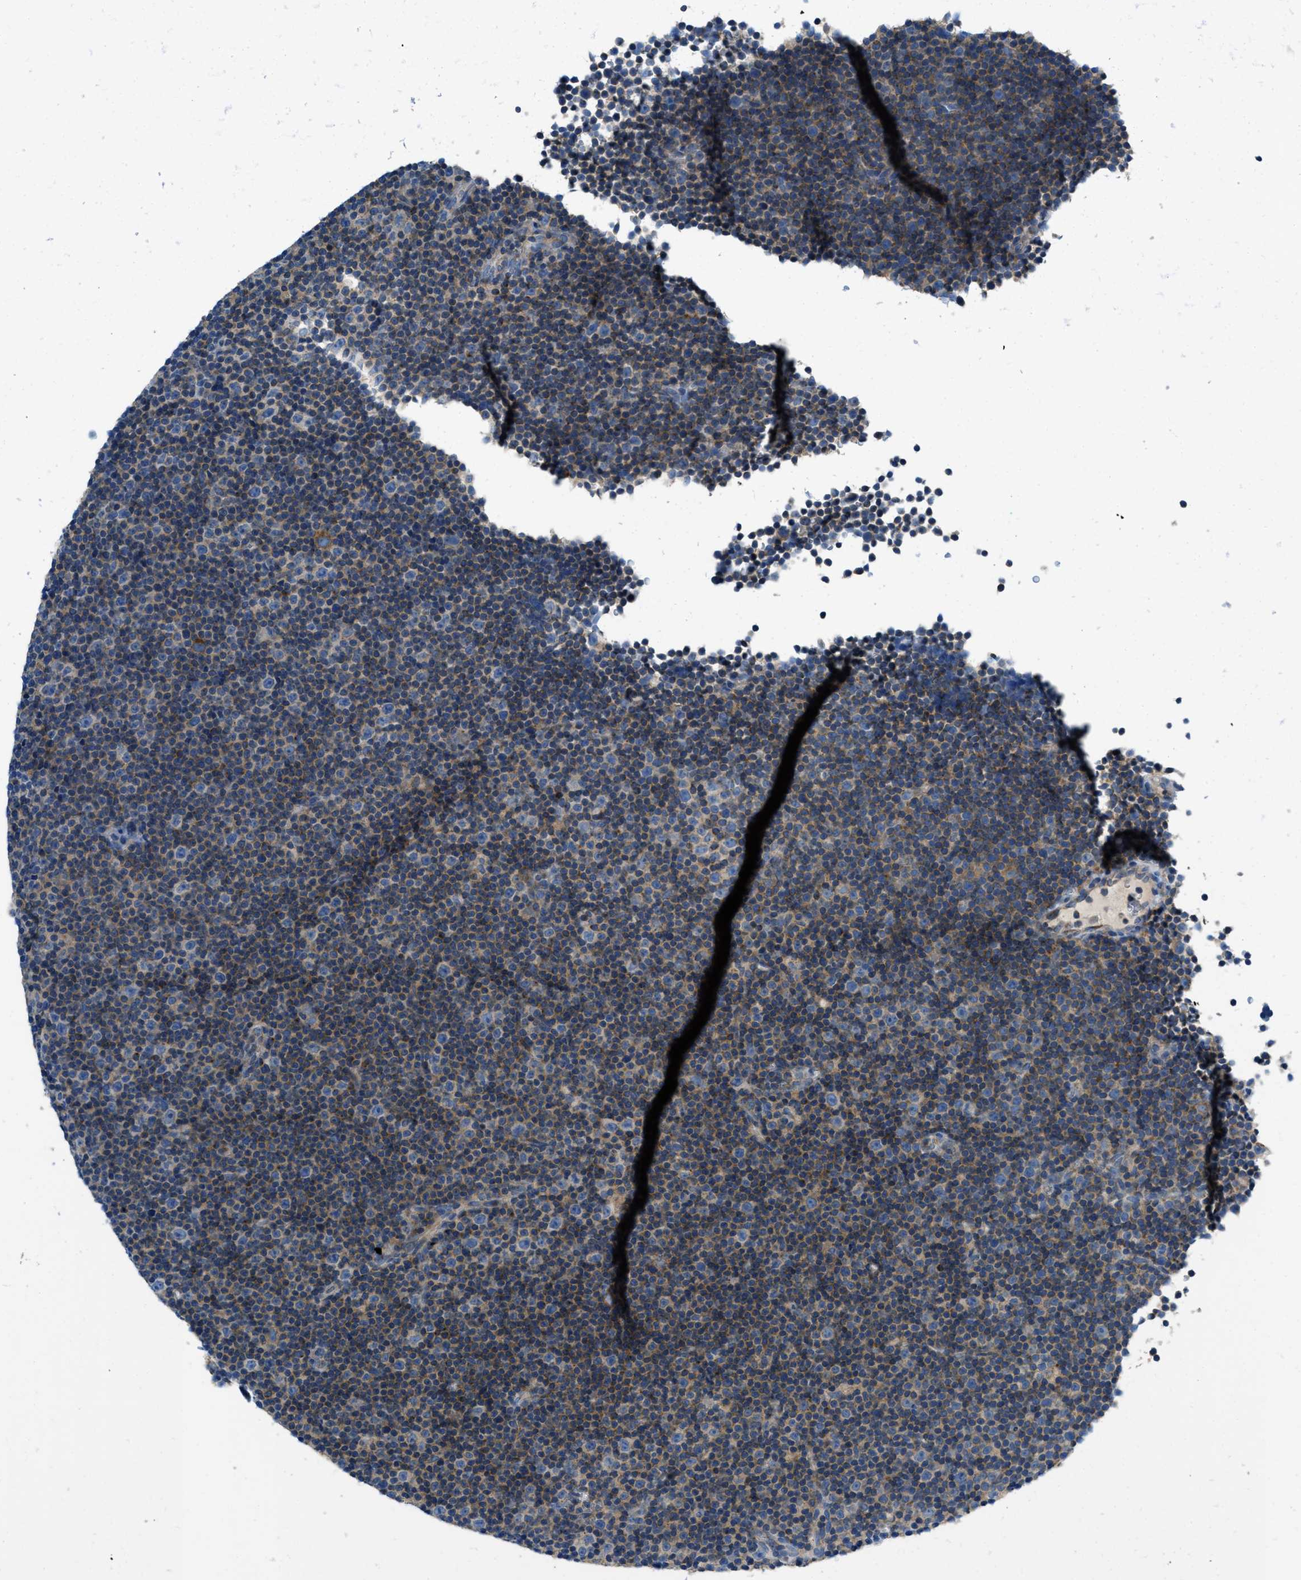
{"staining": {"intensity": "moderate", "quantity": "<25%", "location": "cytoplasmic/membranous"}, "tissue": "lymphoma", "cell_type": "Tumor cells", "image_type": "cancer", "snomed": [{"axis": "morphology", "description": "Malignant lymphoma, non-Hodgkin's type, Low grade"}, {"axis": "topography", "description": "Lymph node"}], "caption": "Protein staining of lymphoma tissue demonstrates moderate cytoplasmic/membranous positivity in approximately <25% of tumor cells. (brown staining indicates protein expression, while blue staining denotes nuclei).", "gene": "RFFL", "patient": {"sex": "female", "age": 67}}